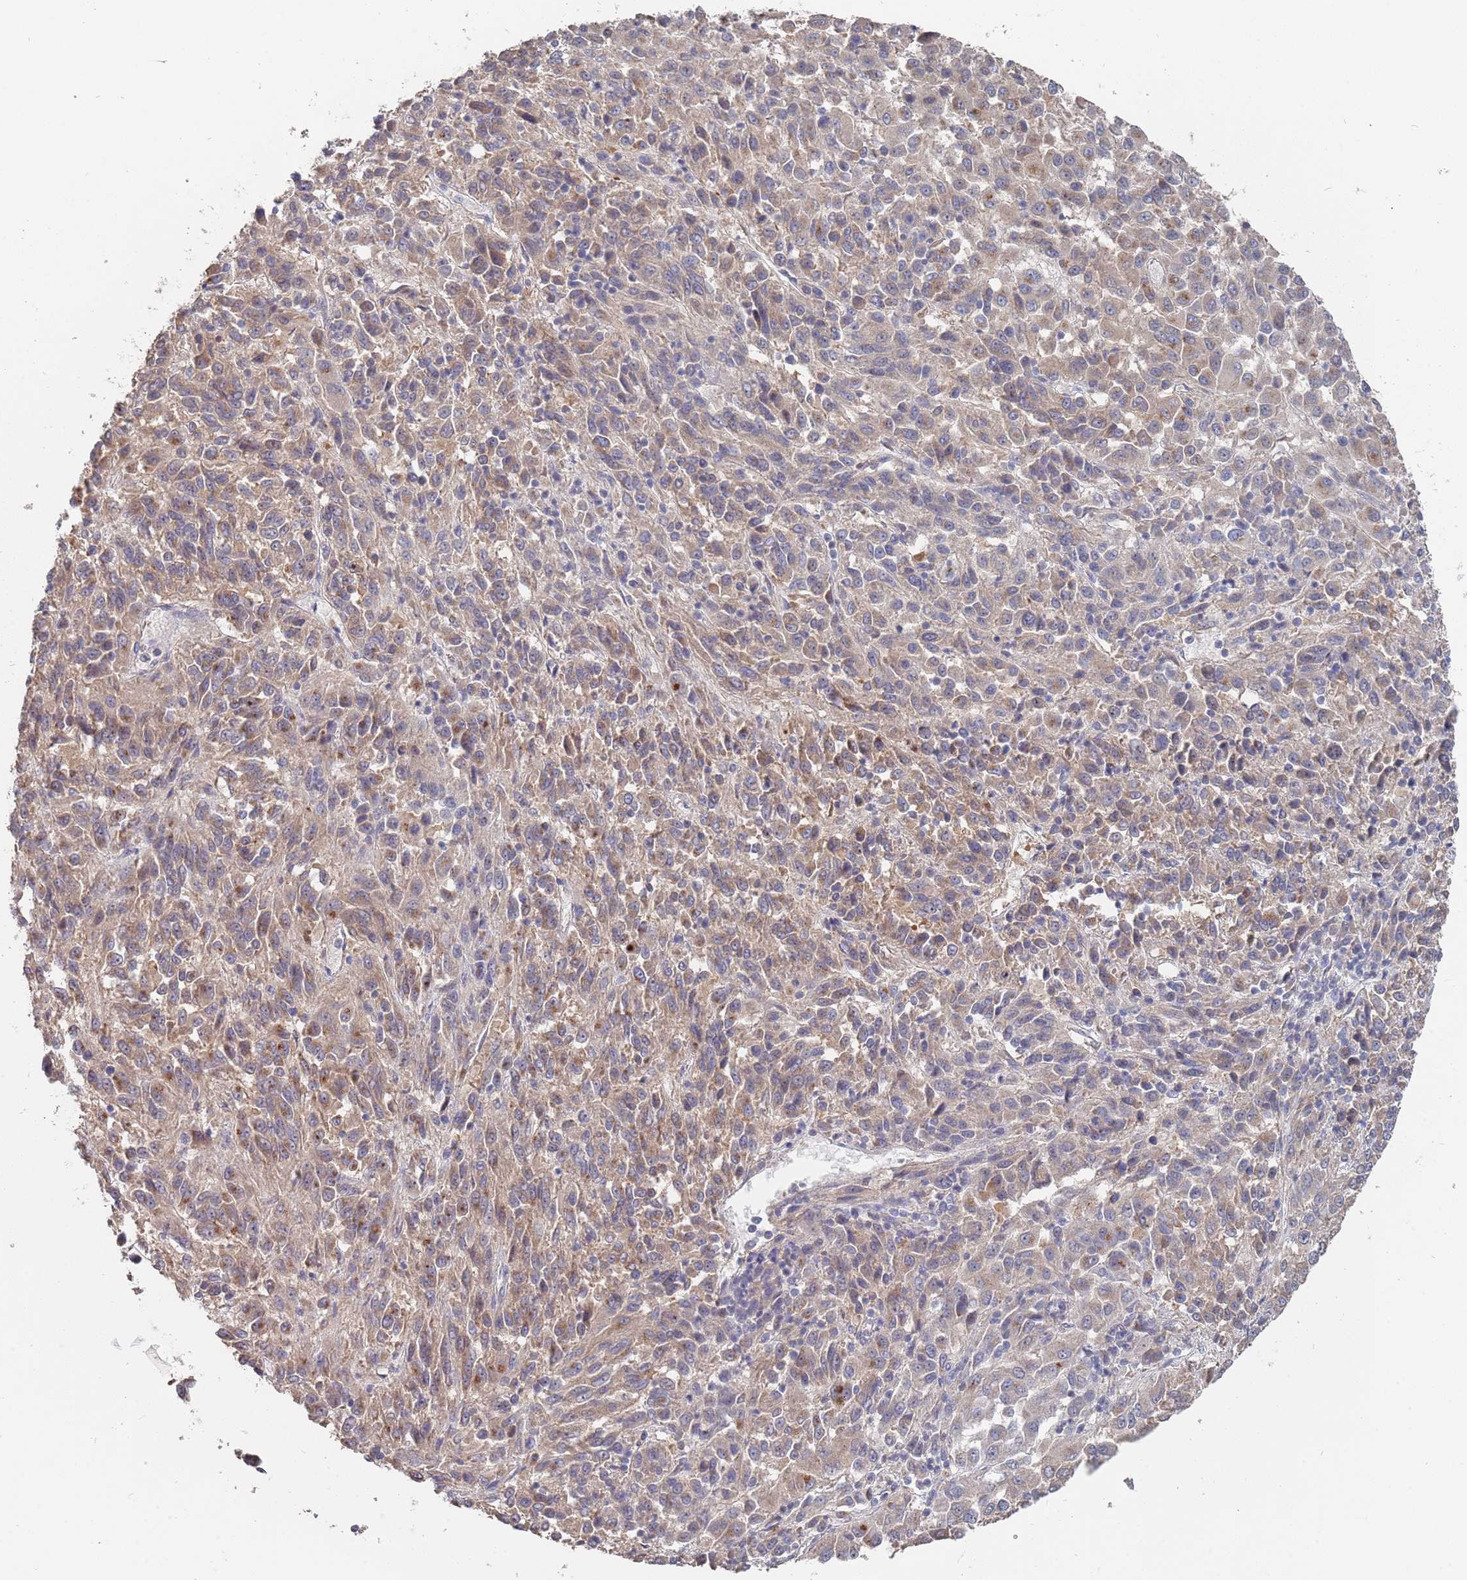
{"staining": {"intensity": "weak", "quantity": ">75%", "location": "cytoplasmic/membranous"}, "tissue": "melanoma", "cell_type": "Tumor cells", "image_type": "cancer", "snomed": [{"axis": "morphology", "description": "Malignant melanoma, Metastatic site"}, {"axis": "topography", "description": "Lung"}], "caption": "The micrograph displays staining of malignant melanoma (metastatic site), revealing weak cytoplasmic/membranous protein positivity (brown color) within tumor cells. The staining was performed using DAB (3,3'-diaminobenzidine) to visualize the protein expression in brown, while the nuclei were stained in blue with hematoxylin (Magnification: 20x).", "gene": "TCEANC2", "patient": {"sex": "male", "age": 64}}